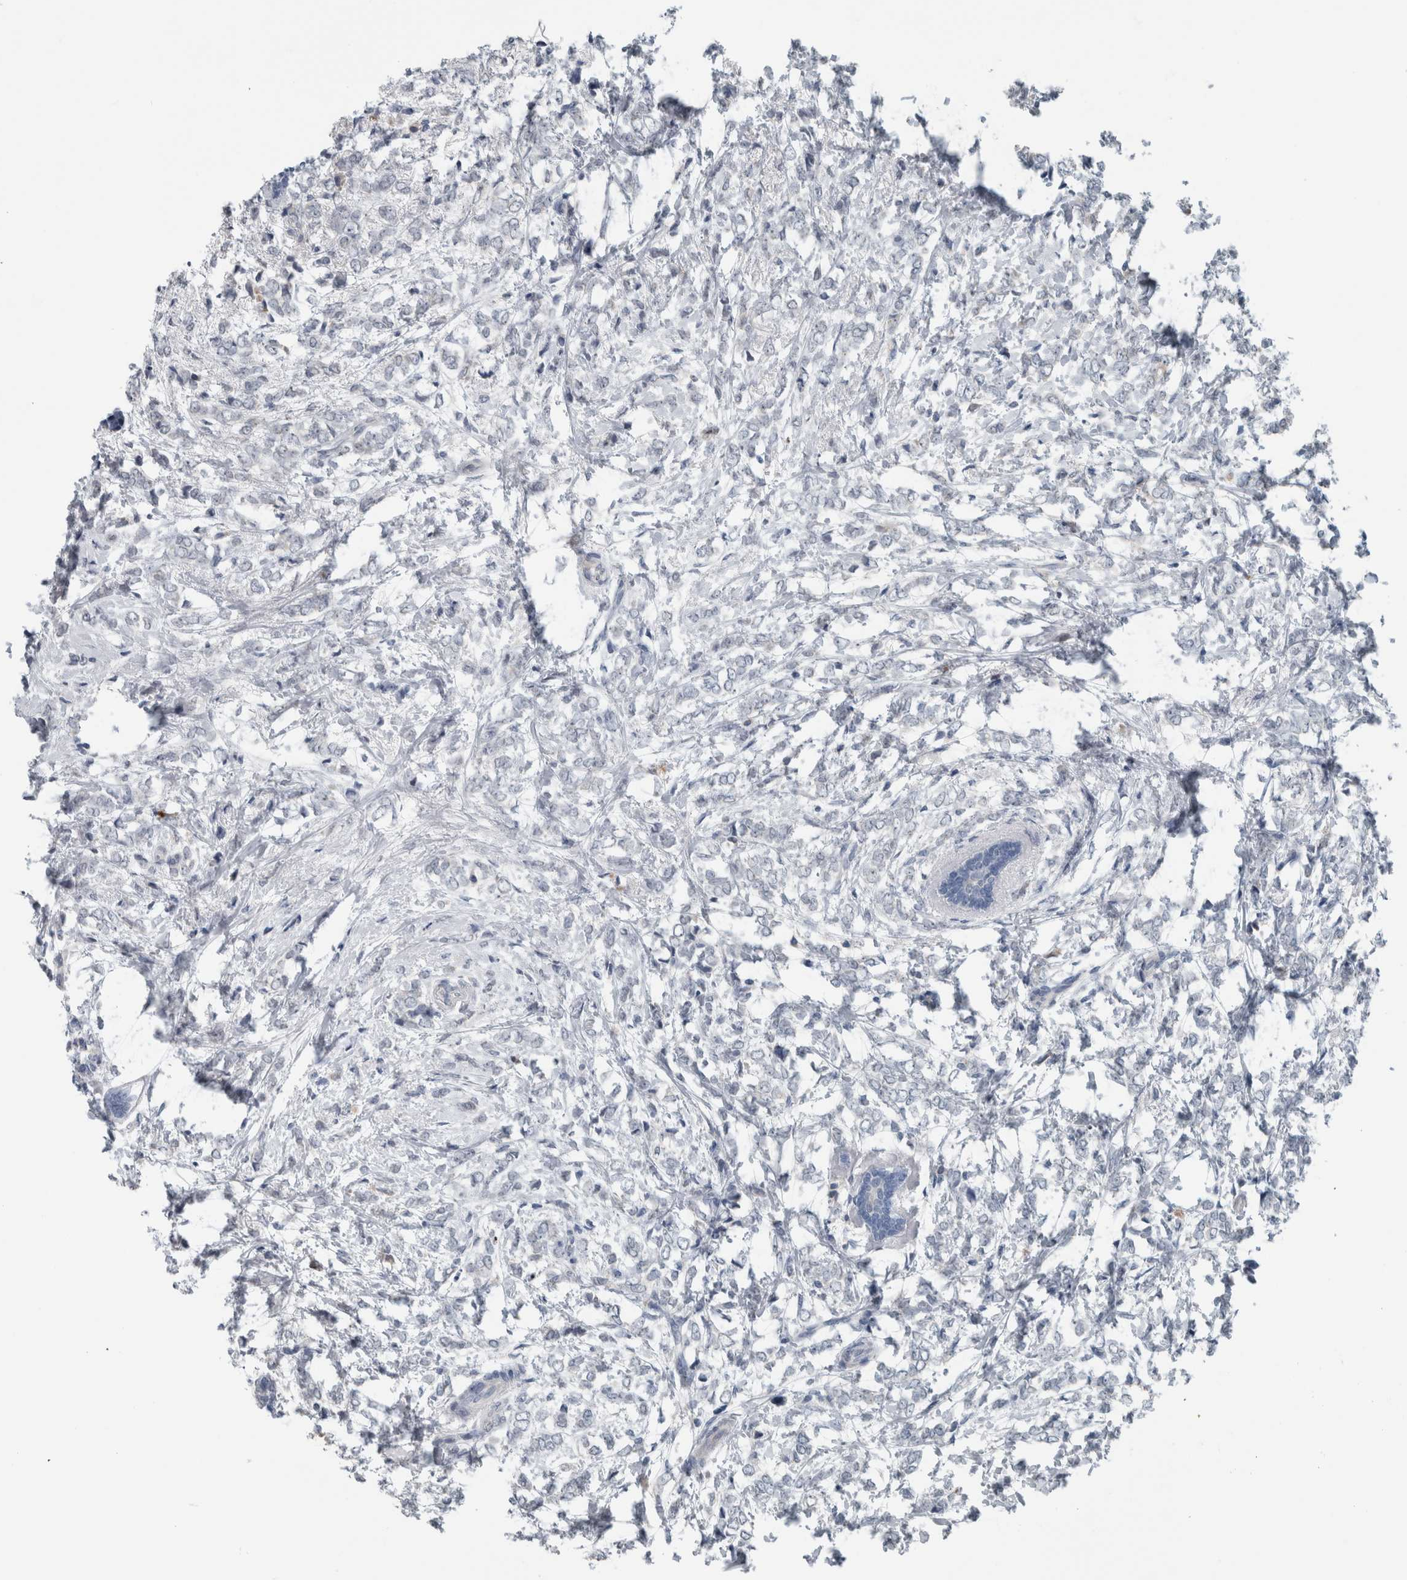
{"staining": {"intensity": "negative", "quantity": "none", "location": "none"}, "tissue": "breast cancer", "cell_type": "Tumor cells", "image_type": "cancer", "snomed": [{"axis": "morphology", "description": "Normal tissue, NOS"}, {"axis": "morphology", "description": "Lobular carcinoma"}, {"axis": "topography", "description": "Breast"}], "caption": "Human lobular carcinoma (breast) stained for a protein using immunohistochemistry reveals no staining in tumor cells.", "gene": "GBA2", "patient": {"sex": "female", "age": 47}}